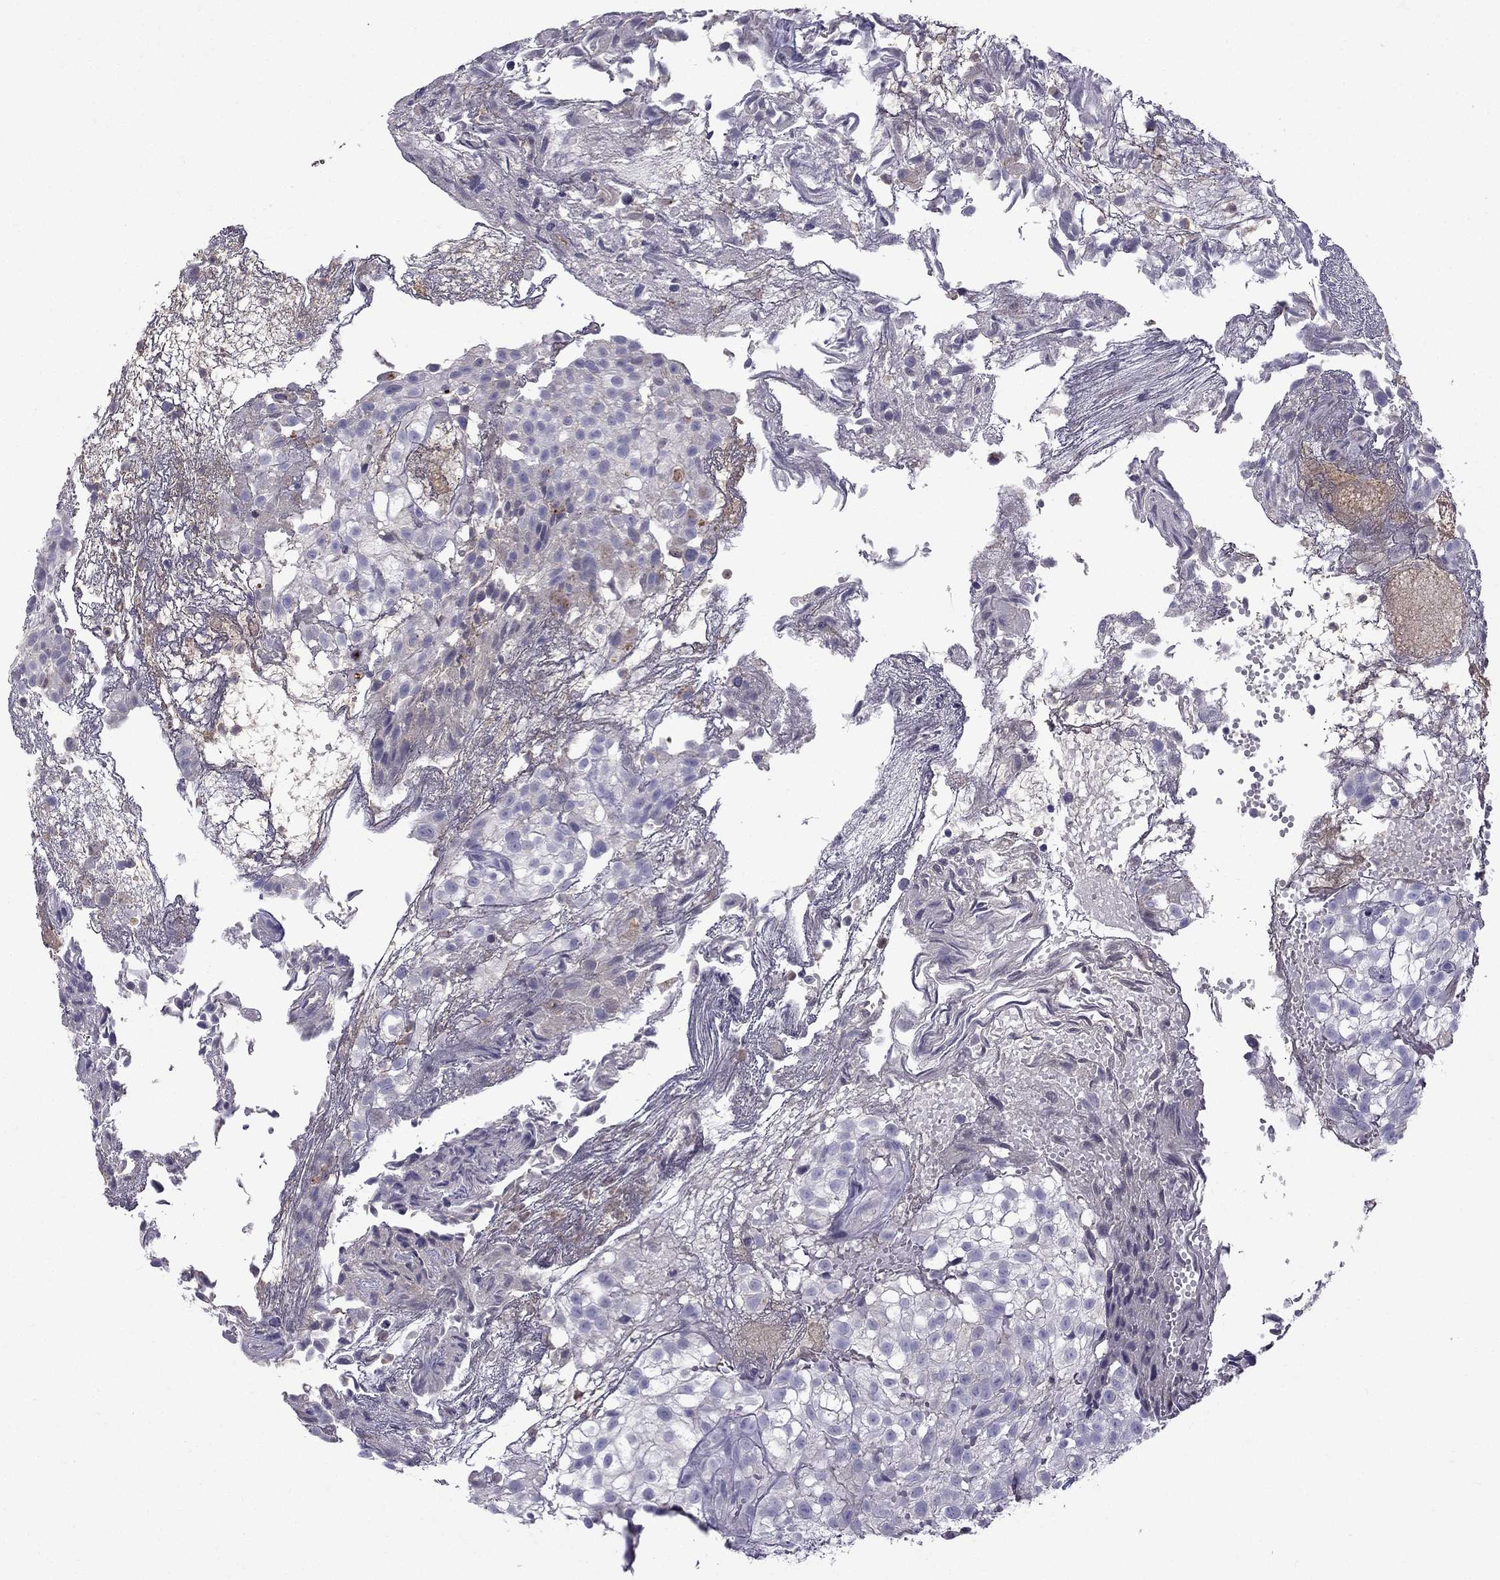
{"staining": {"intensity": "negative", "quantity": "none", "location": "none"}, "tissue": "urothelial cancer", "cell_type": "Tumor cells", "image_type": "cancer", "snomed": [{"axis": "morphology", "description": "Urothelial carcinoma, High grade"}, {"axis": "topography", "description": "Urinary bladder"}], "caption": "This is an immunohistochemistry image of human urothelial carcinoma (high-grade). There is no expression in tumor cells.", "gene": "STOML3", "patient": {"sex": "male", "age": 56}}